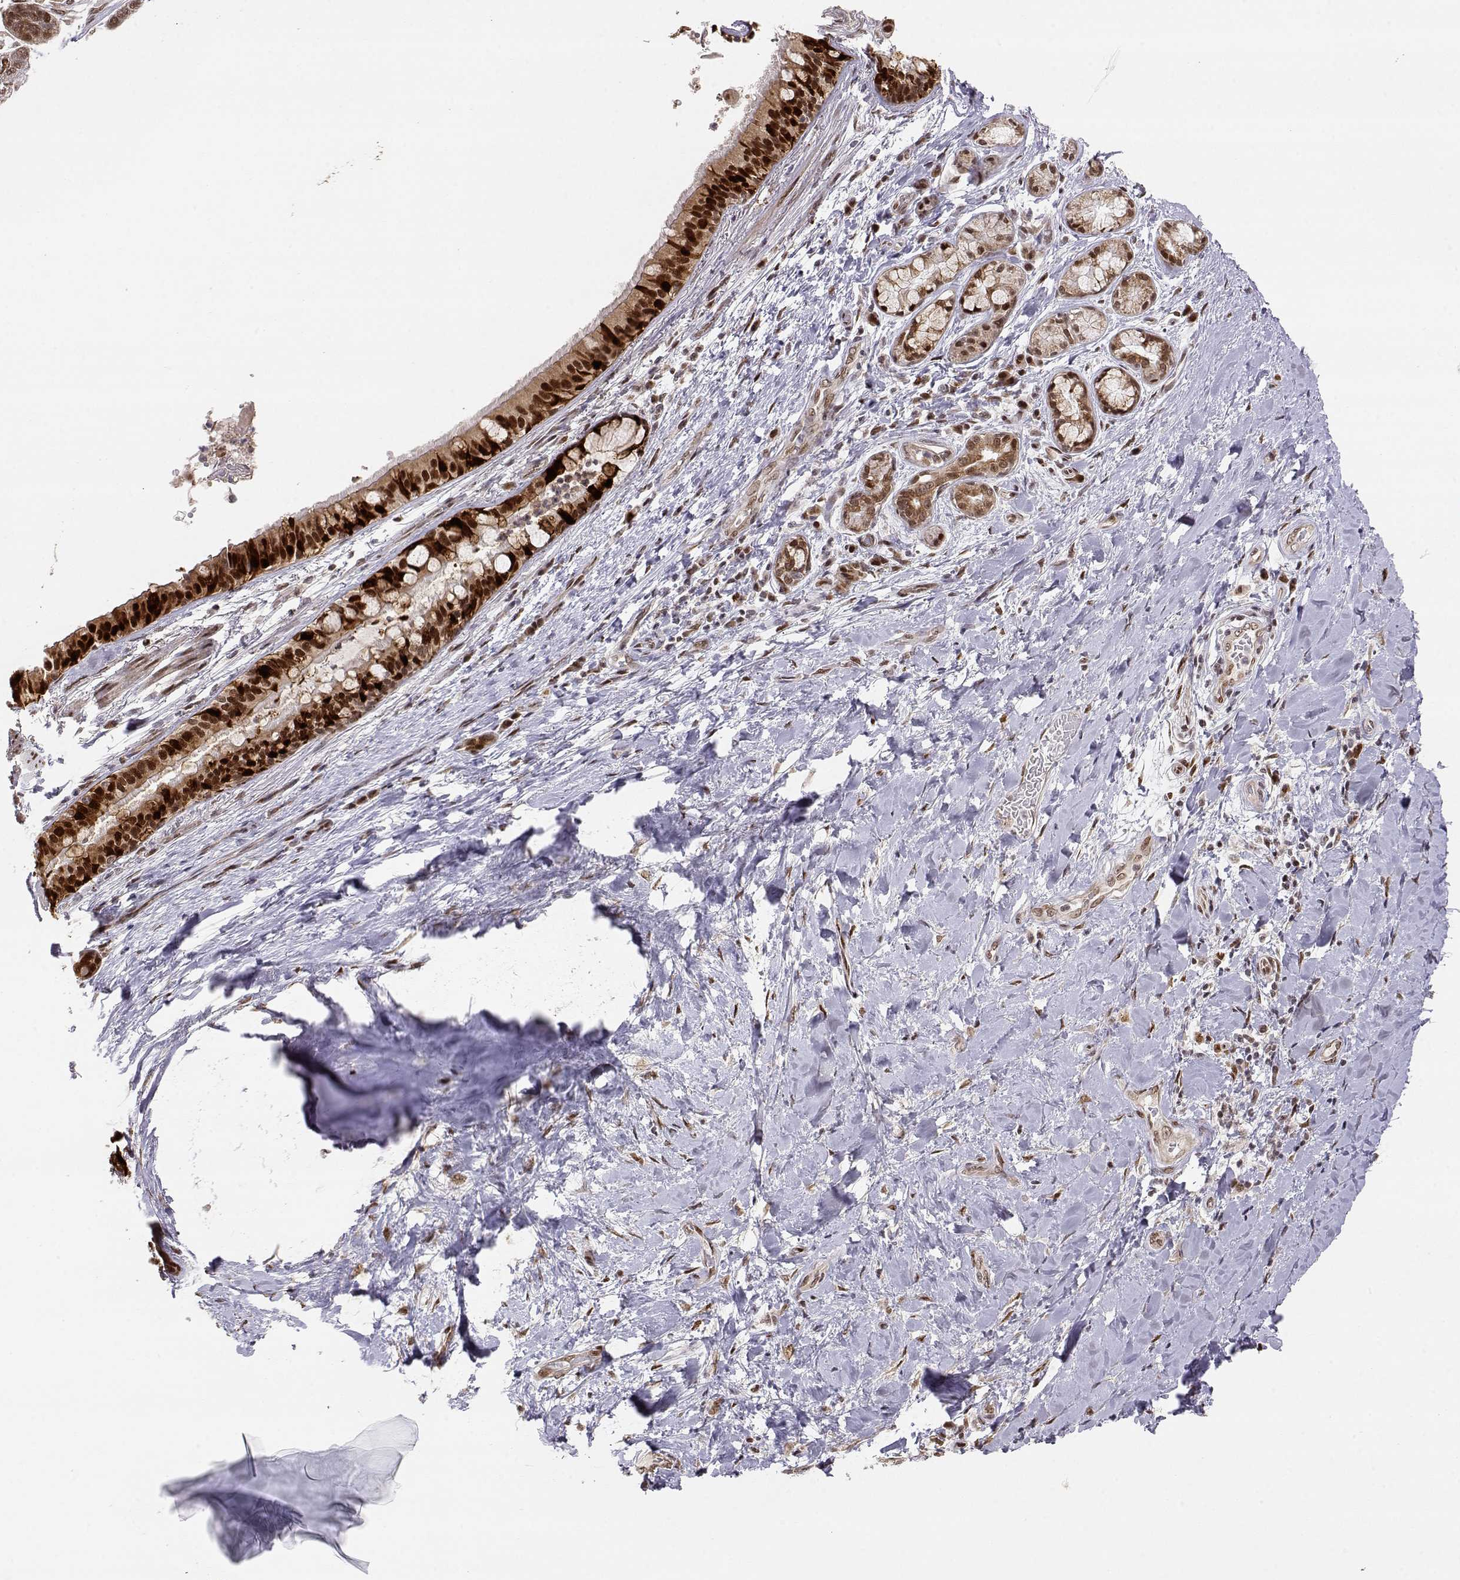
{"staining": {"intensity": "strong", "quantity": ">75%", "location": "cytoplasmic/membranous,nuclear"}, "tissue": "bronchus", "cell_type": "Respiratory epithelial cells", "image_type": "normal", "snomed": [{"axis": "morphology", "description": "Normal tissue, NOS"}, {"axis": "morphology", "description": "Squamous cell carcinoma, NOS"}, {"axis": "topography", "description": "Bronchus"}, {"axis": "topography", "description": "Lung"}], "caption": "High-magnification brightfield microscopy of benign bronchus stained with DAB (brown) and counterstained with hematoxylin (blue). respiratory epithelial cells exhibit strong cytoplasmic/membranous,nuclear expression is identified in about>75% of cells.", "gene": "BRCA1", "patient": {"sex": "male", "age": 69}}